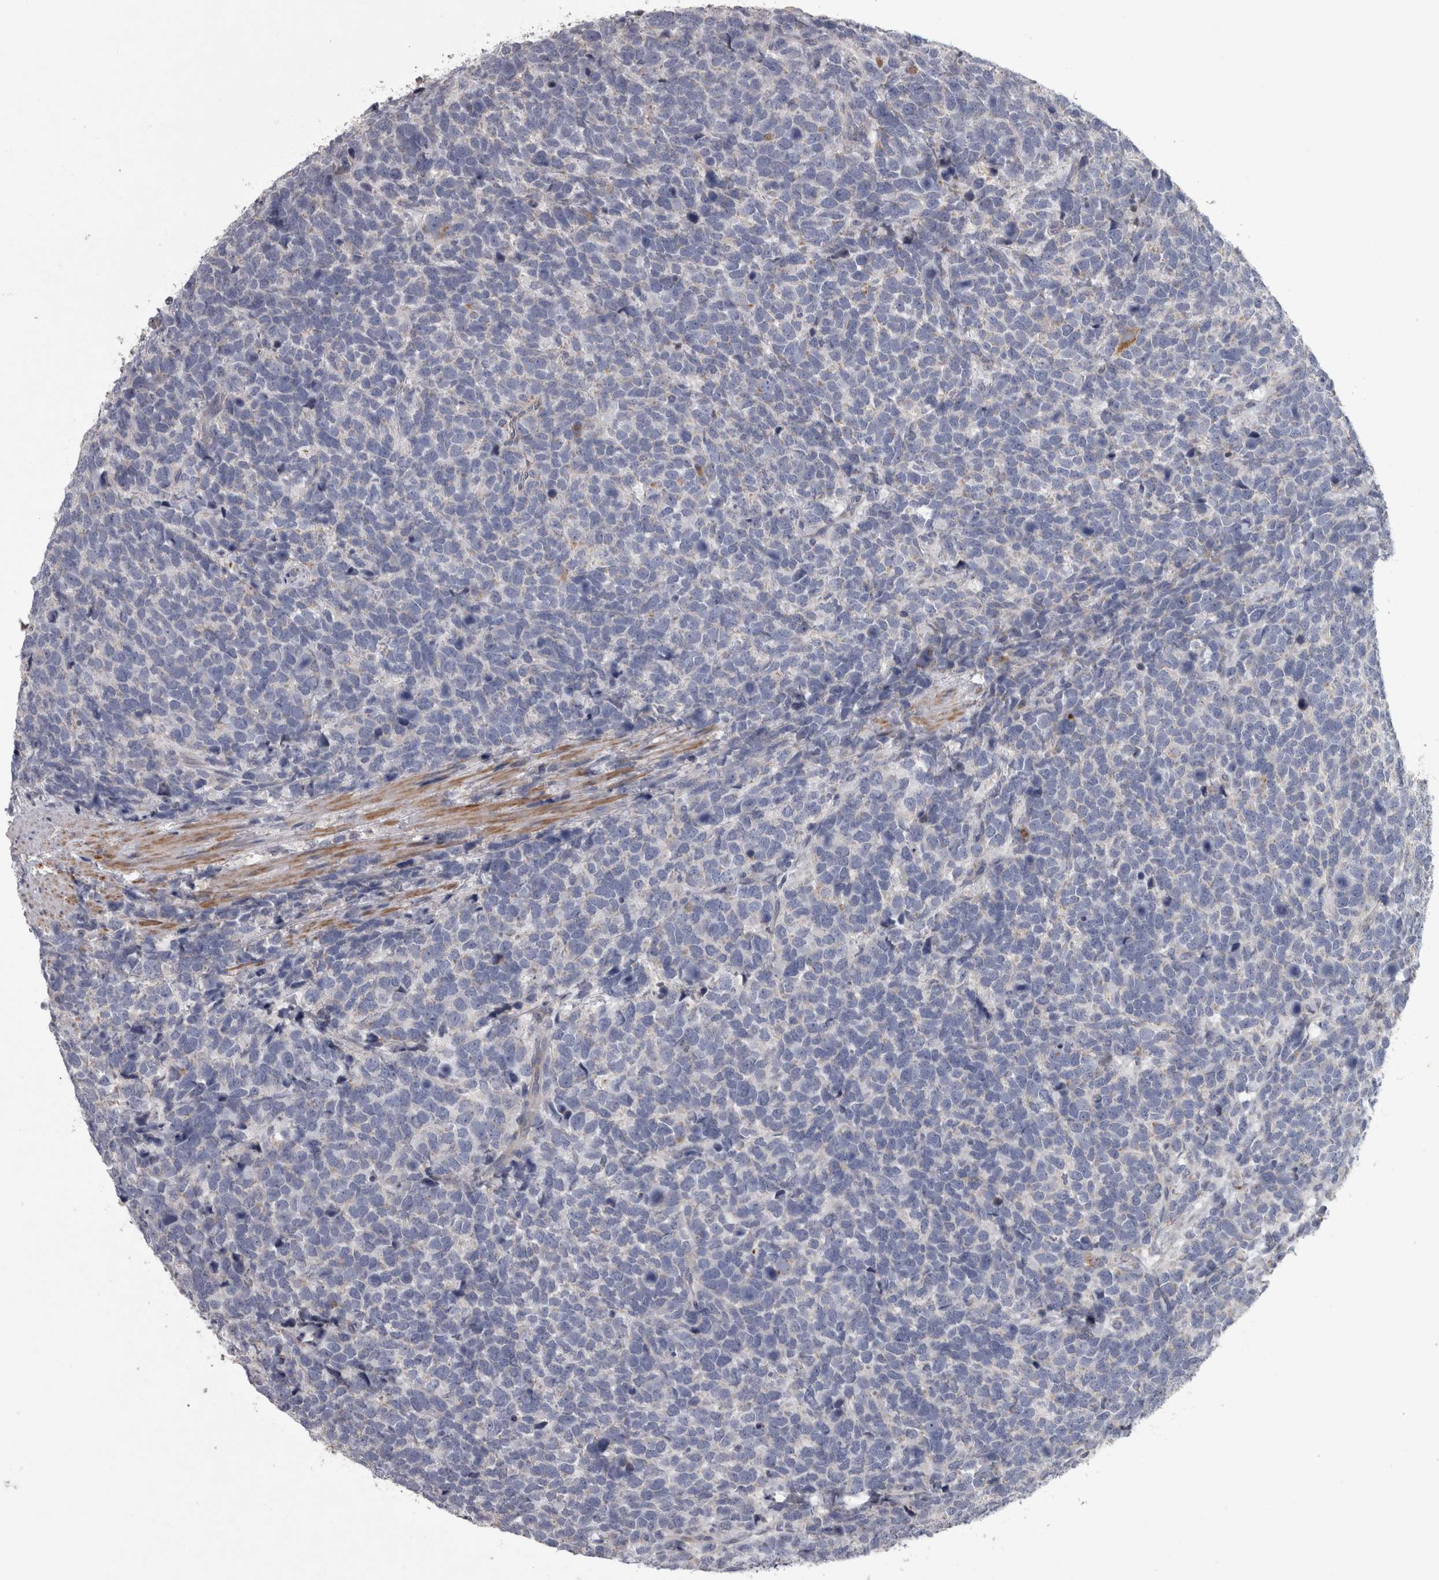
{"staining": {"intensity": "negative", "quantity": "none", "location": "none"}, "tissue": "urothelial cancer", "cell_type": "Tumor cells", "image_type": "cancer", "snomed": [{"axis": "morphology", "description": "Urothelial carcinoma, High grade"}, {"axis": "topography", "description": "Urinary bladder"}], "caption": "IHC of human urothelial carcinoma (high-grade) demonstrates no expression in tumor cells.", "gene": "DBT", "patient": {"sex": "female", "age": 82}}